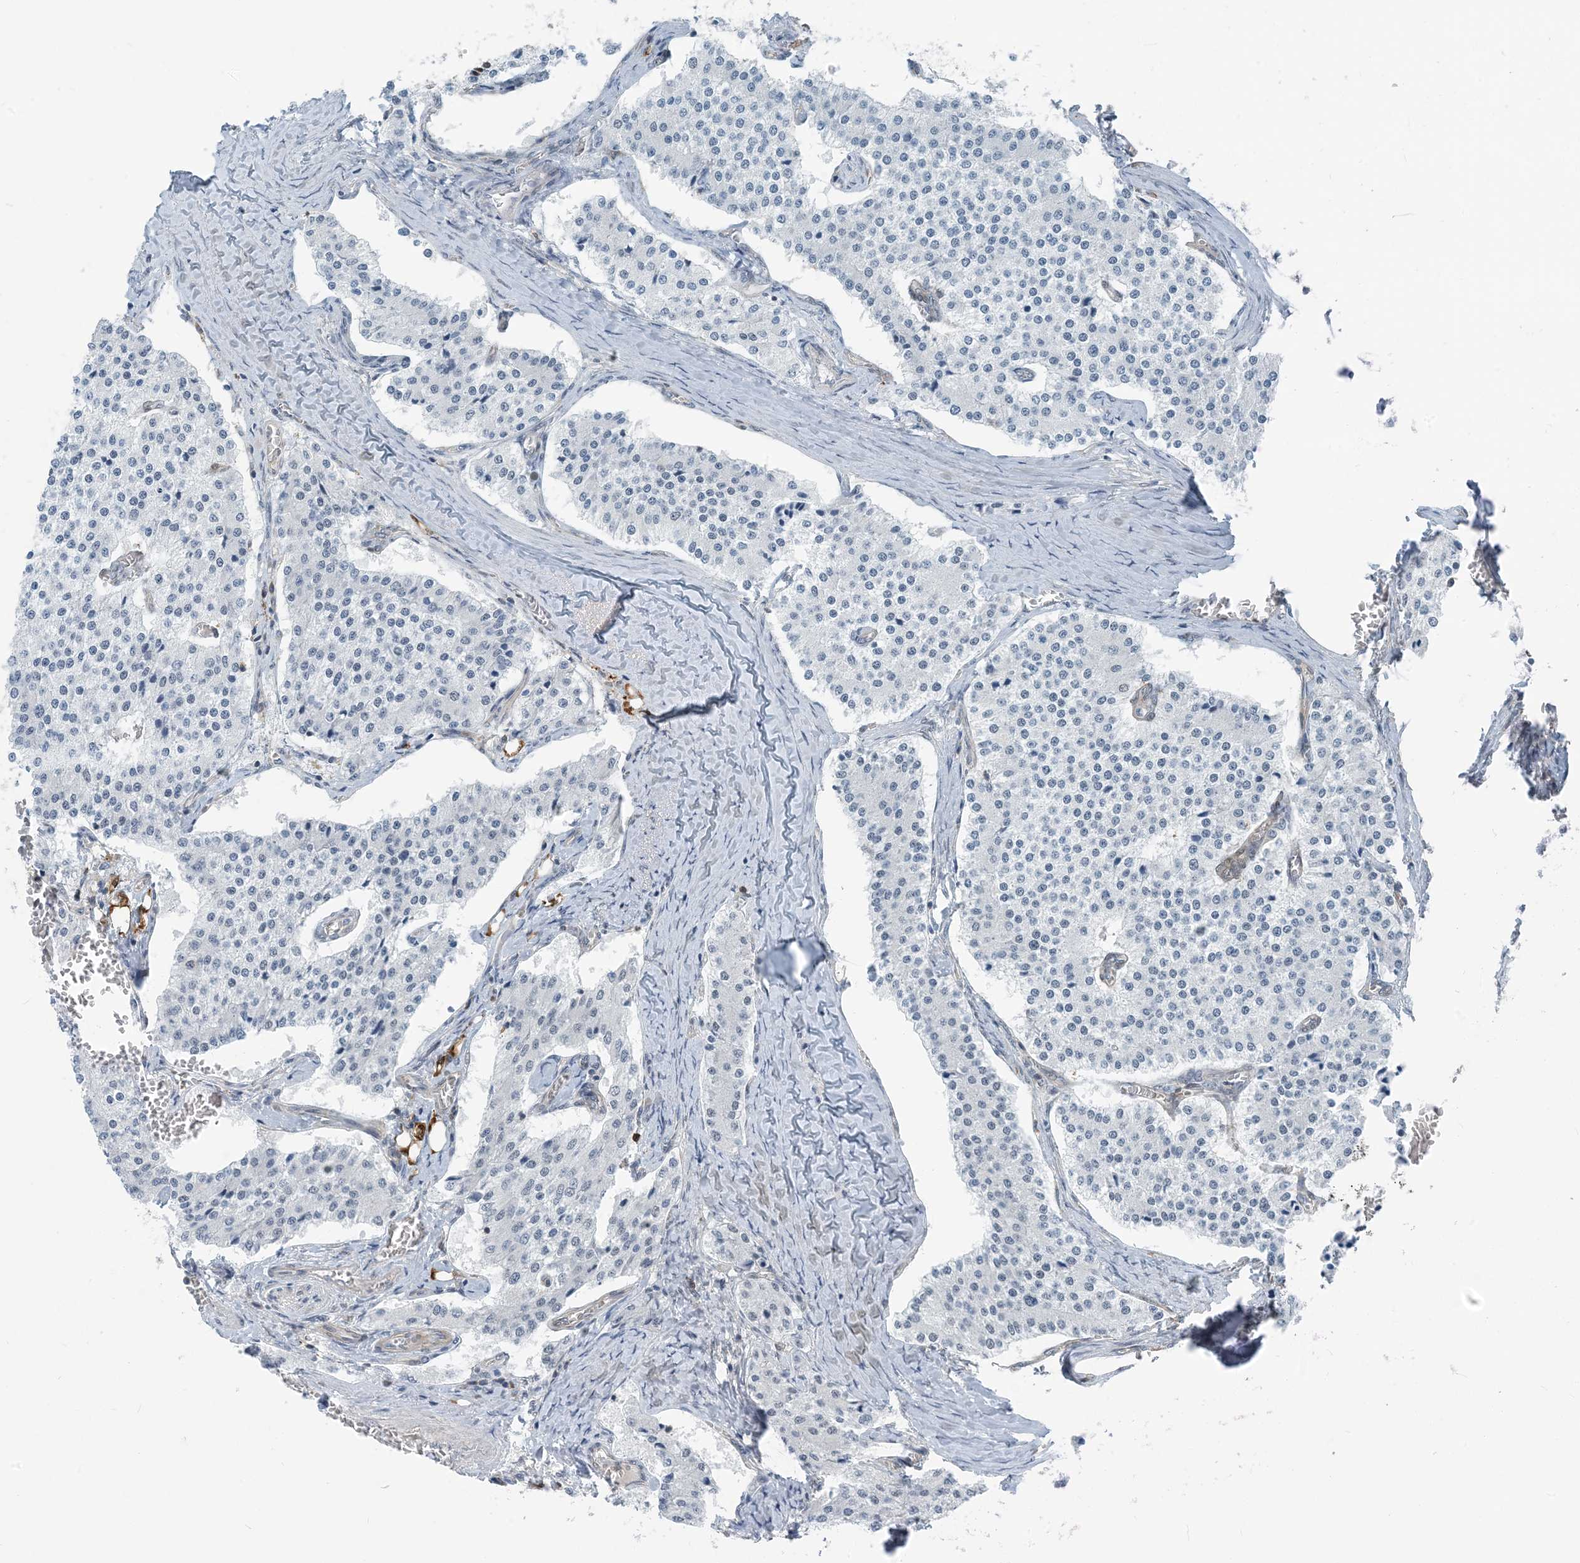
{"staining": {"intensity": "negative", "quantity": "none", "location": "none"}, "tissue": "carcinoid", "cell_type": "Tumor cells", "image_type": "cancer", "snomed": [{"axis": "morphology", "description": "Carcinoid, malignant, NOS"}, {"axis": "topography", "description": "Colon"}], "caption": "This is a micrograph of immunohistochemistry staining of malignant carcinoid, which shows no positivity in tumor cells.", "gene": "ZC3H12A", "patient": {"sex": "female", "age": 52}}